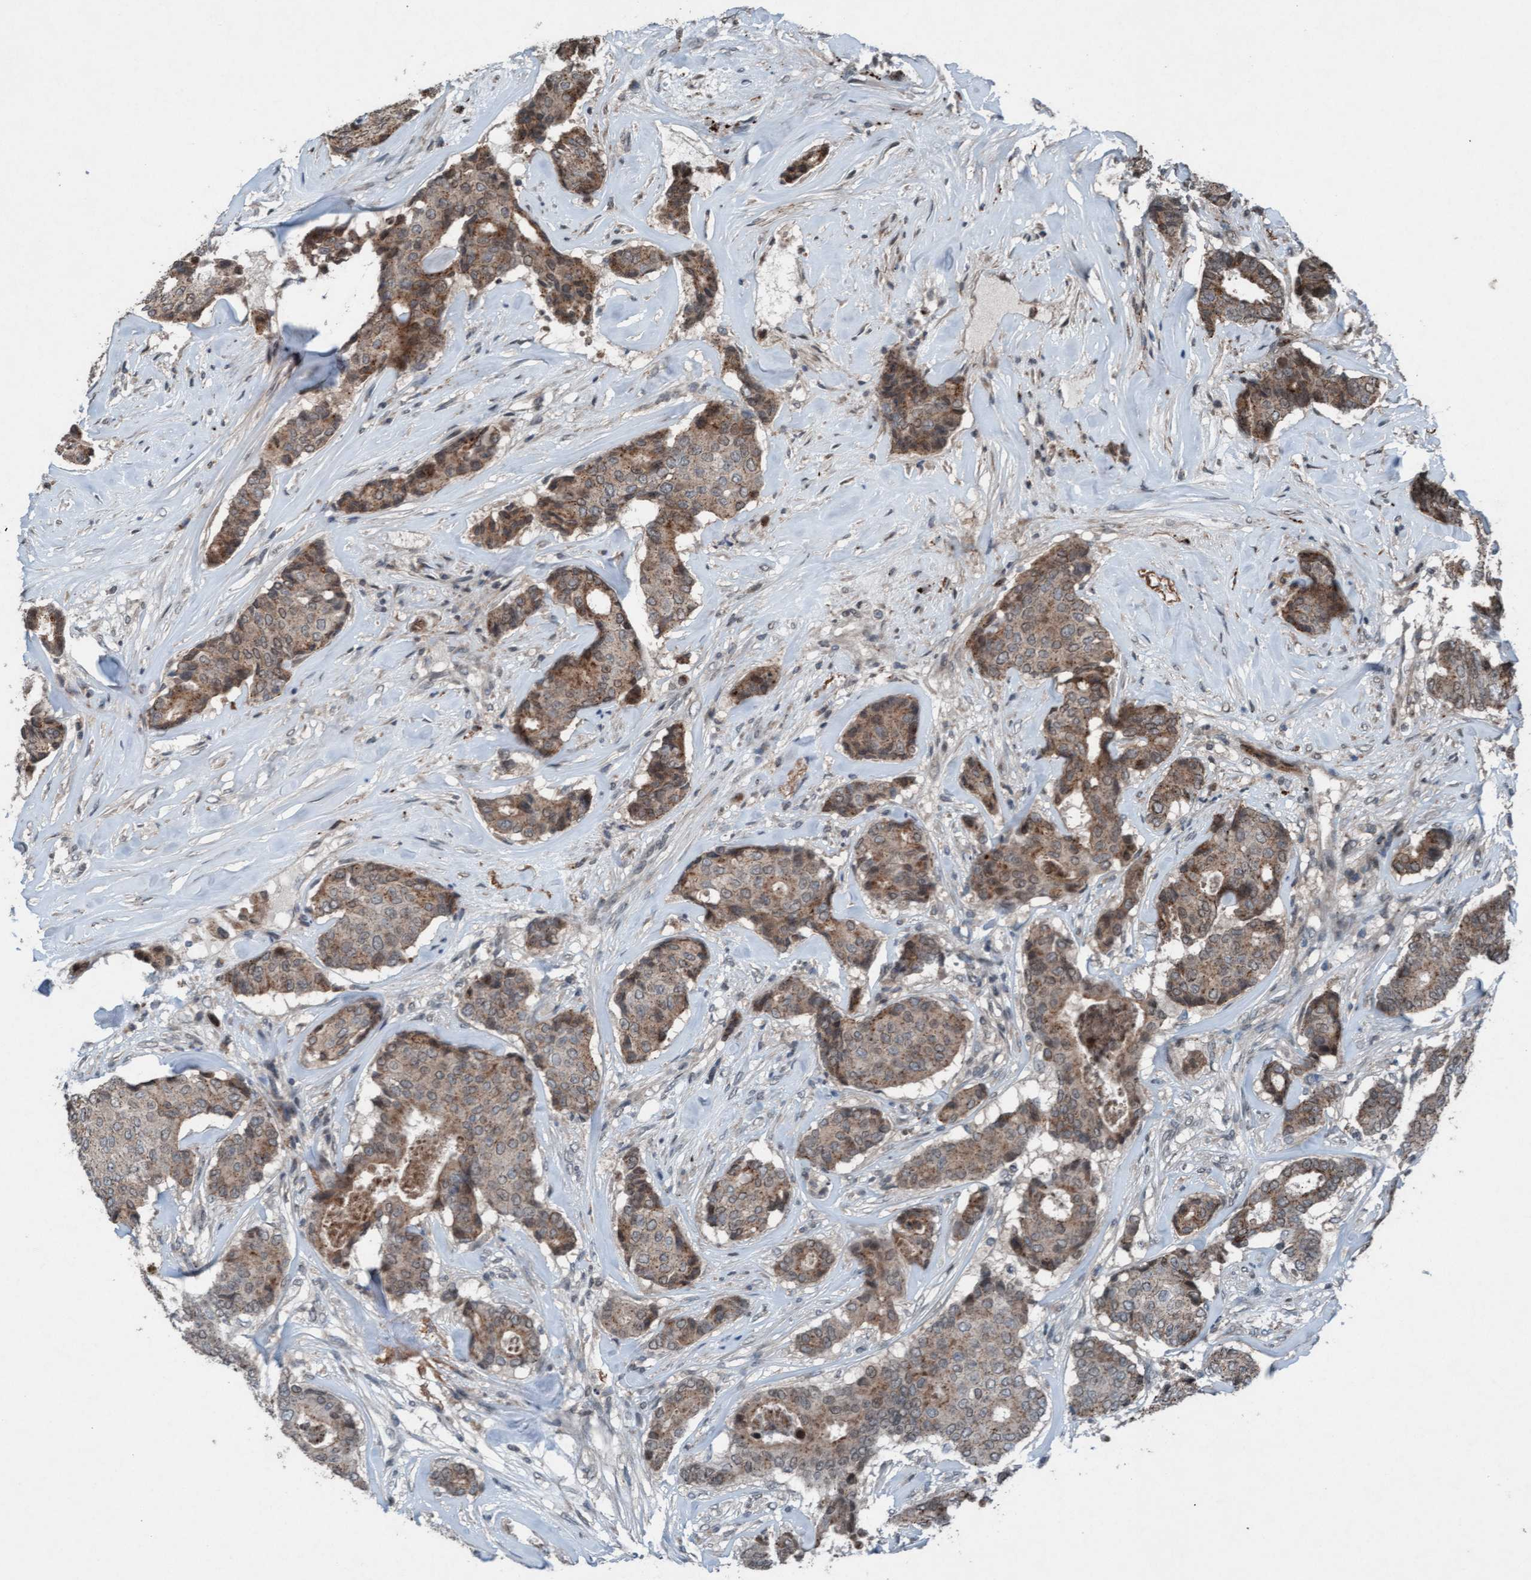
{"staining": {"intensity": "weak", "quantity": ">75%", "location": "cytoplasmic/membranous"}, "tissue": "breast cancer", "cell_type": "Tumor cells", "image_type": "cancer", "snomed": [{"axis": "morphology", "description": "Duct carcinoma"}, {"axis": "topography", "description": "Breast"}], "caption": "Human infiltrating ductal carcinoma (breast) stained with a protein marker displays weak staining in tumor cells.", "gene": "PLXNB2", "patient": {"sex": "female", "age": 75}}